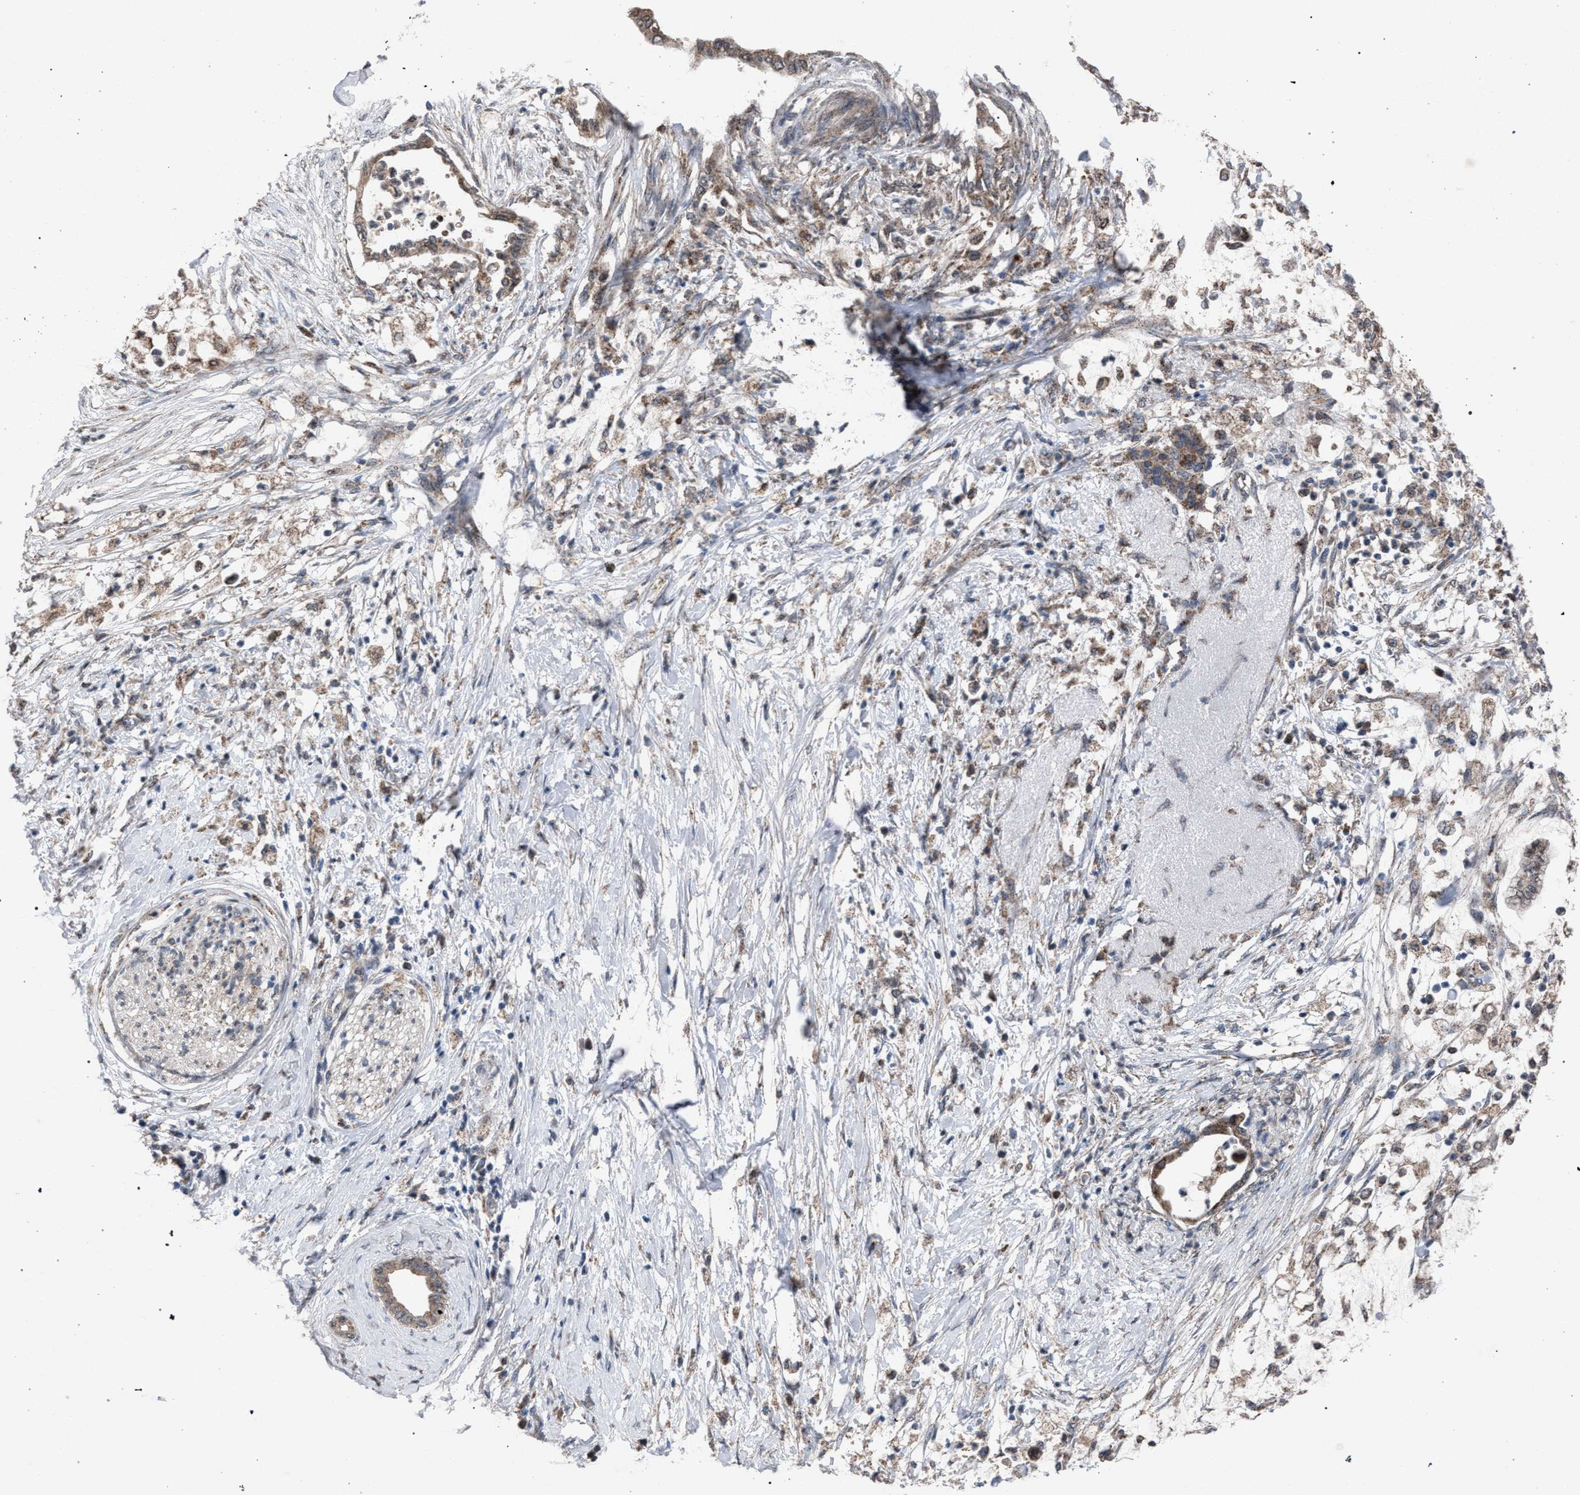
{"staining": {"intensity": "weak", "quantity": ">75%", "location": "cytoplasmic/membranous"}, "tissue": "pancreatic cancer", "cell_type": "Tumor cells", "image_type": "cancer", "snomed": [{"axis": "morphology", "description": "Normal tissue, NOS"}, {"axis": "morphology", "description": "Adenocarcinoma, NOS"}, {"axis": "topography", "description": "Pancreas"}, {"axis": "topography", "description": "Duodenum"}], "caption": "There is low levels of weak cytoplasmic/membranous positivity in tumor cells of pancreatic adenocarcinoma, as demonstrated by immunohistochemical staining (brown color).", "gene": "HSD17B4", "patient": {"sex": "female", "age": 60}}